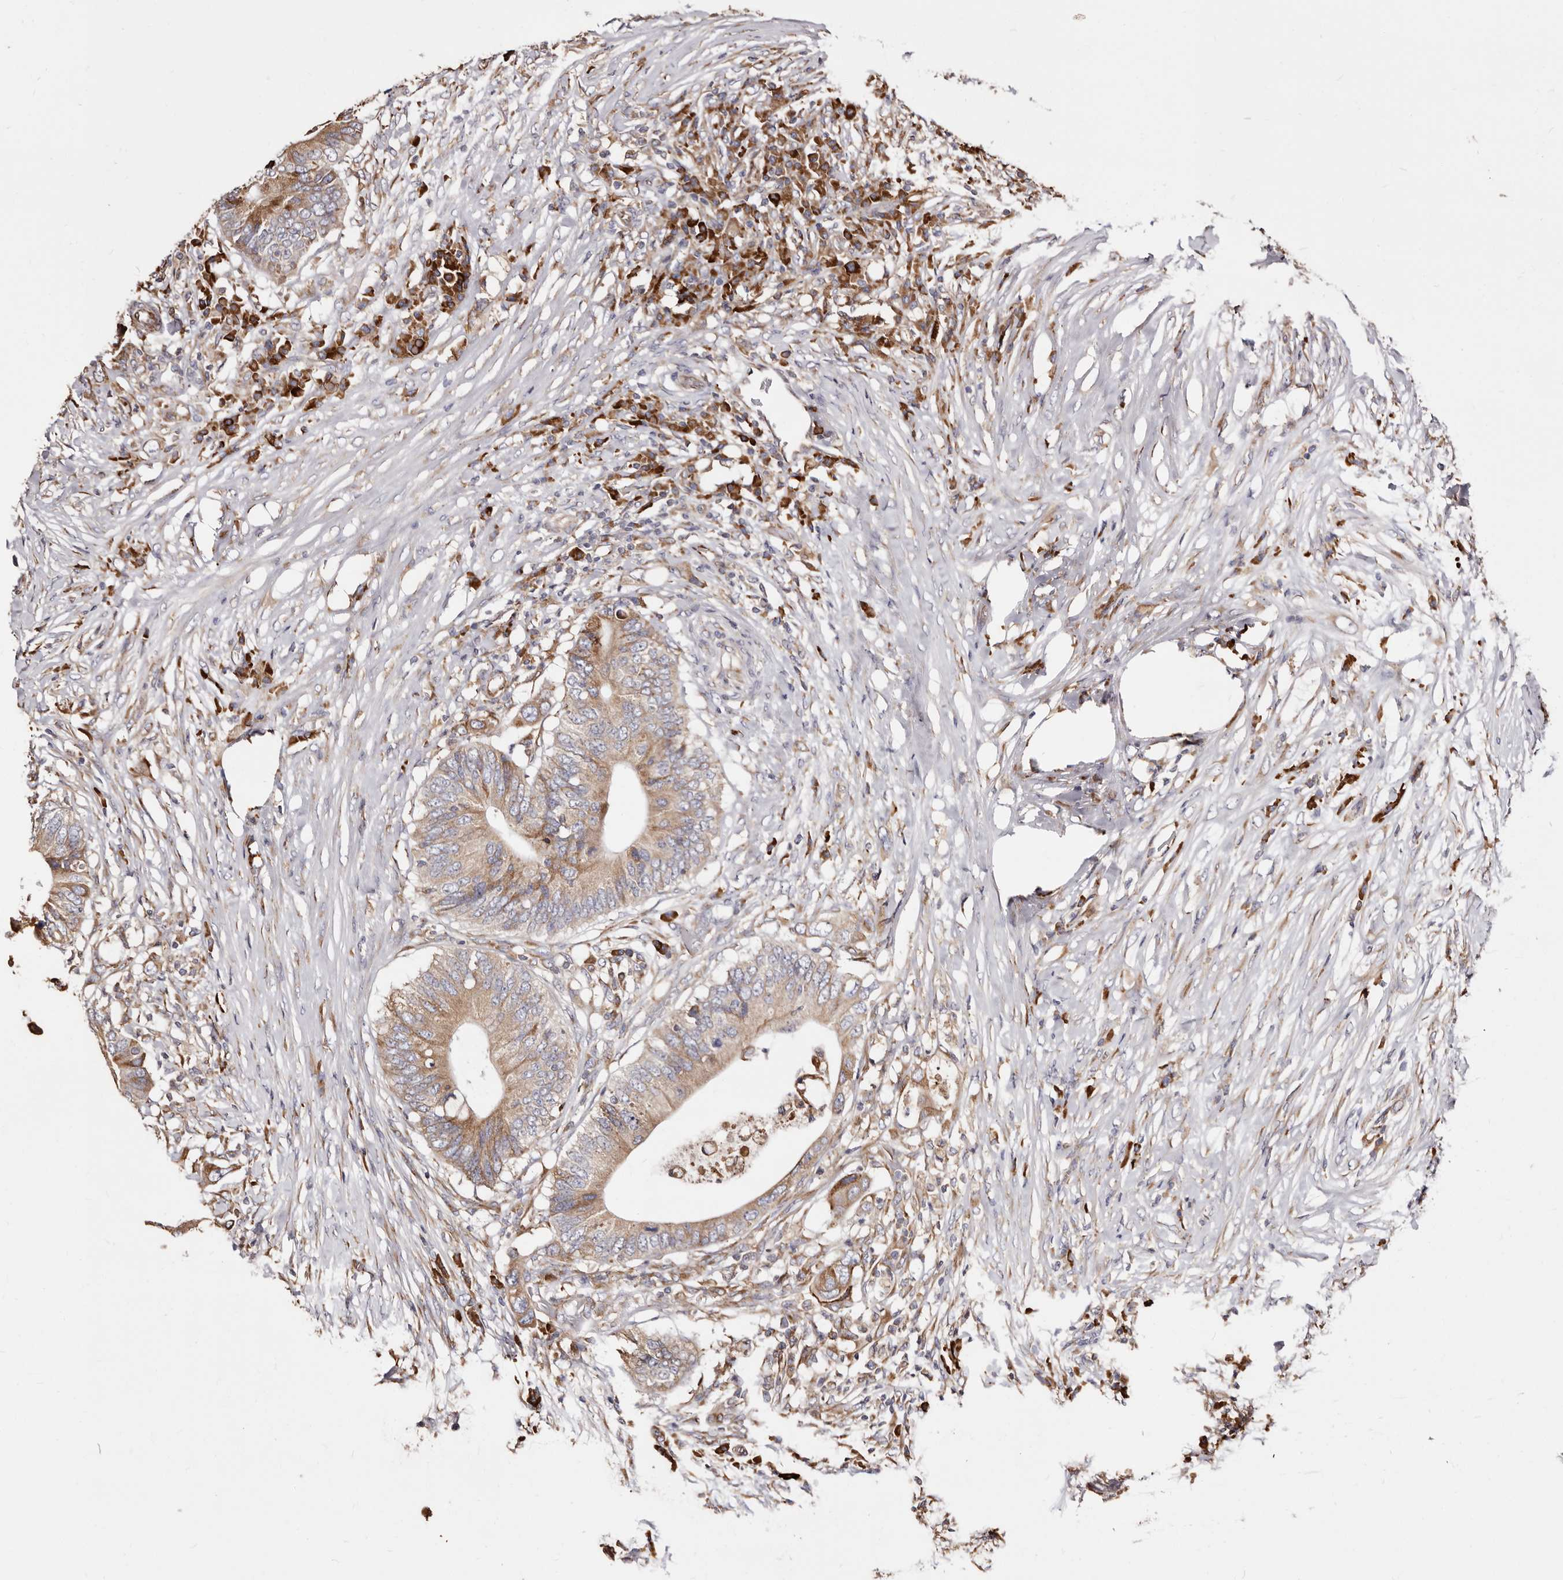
{"staining": {"intensity": "moderate", "quantity": ">75%", "location": "cytoplasmic/membranous"}, "tissue": "colorectal cancer", "cell_type": "Tumor cells", "image_type": "cancer", "snomed": [{"axis": "morphology", "description": "Adenocarcinoma, NOS"}, {"axis": "topography", "description": "Colon"}], "caption": "This is an image of immunohistochemistry staining of colorectal cancer, which shows moderate positivity in the cytoplasmic/membranous of tumor cells.", "gene": "ACBD6", "patient": {"sex": "male", "age": 71}}